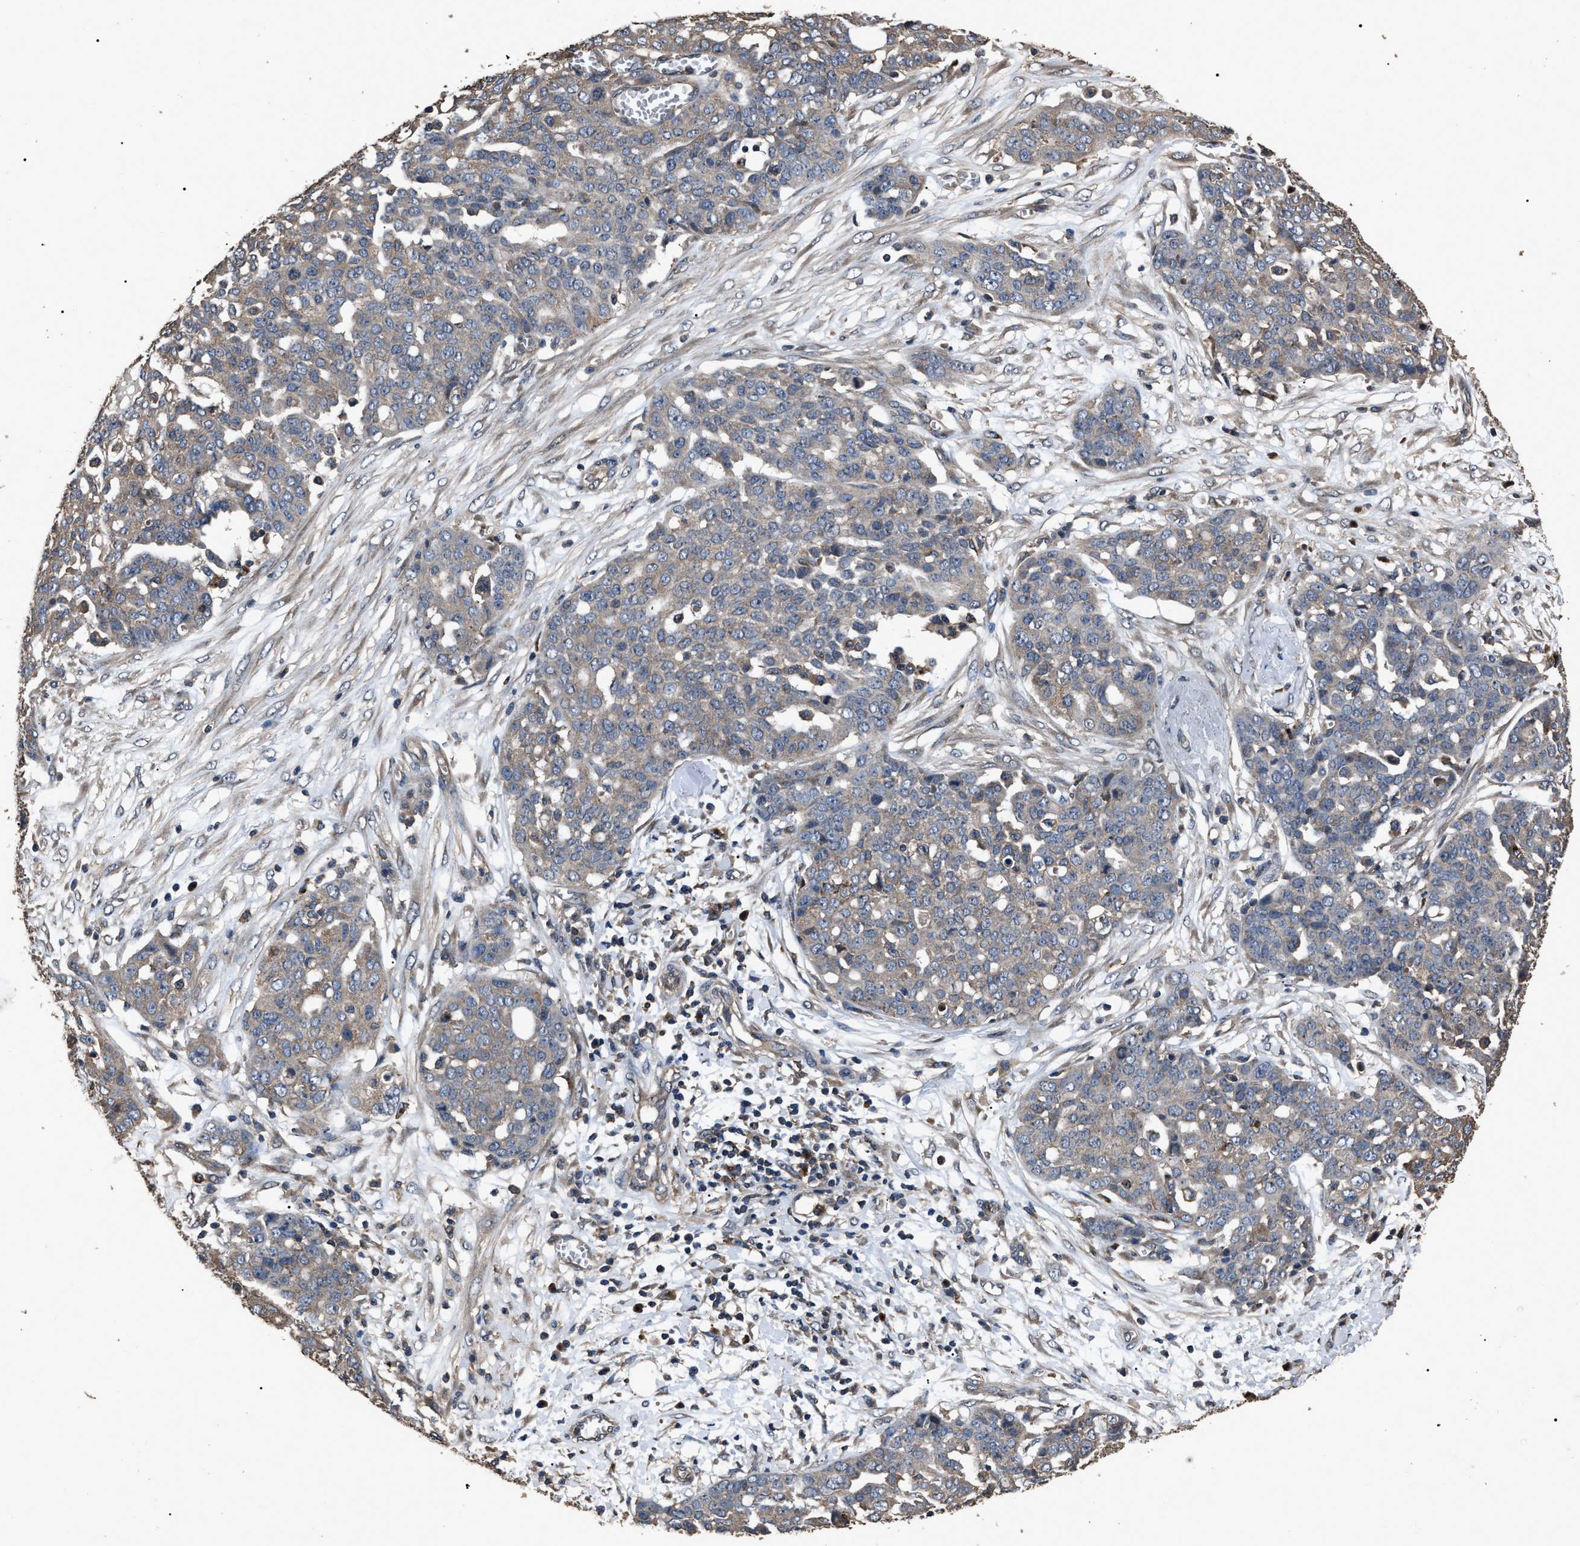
{"staining": {"intensity": "weak", "quantity": "<25%", "location": "cytoplasmic/membranous"}, "tissue": "ovarian cancer", "cell_type": "Tumor cells", "image_type": "cancer", "snomed": [{"axis": "morphology", "description": "Cystadenocarcinoma, serous, NOS"}, {"axis": "topography", "description": "Soft tissue"}, {"axis": "topography", "description": "Ovary"}], "caption": "The immunohistochemistry (IHC) micrograph has no significant positivity in tumor cells of ovarian cancer (serous cystadenocarcinoma) tissue.", "gene": "RNF216", "patient": {"sex": "female", "age": 57}}